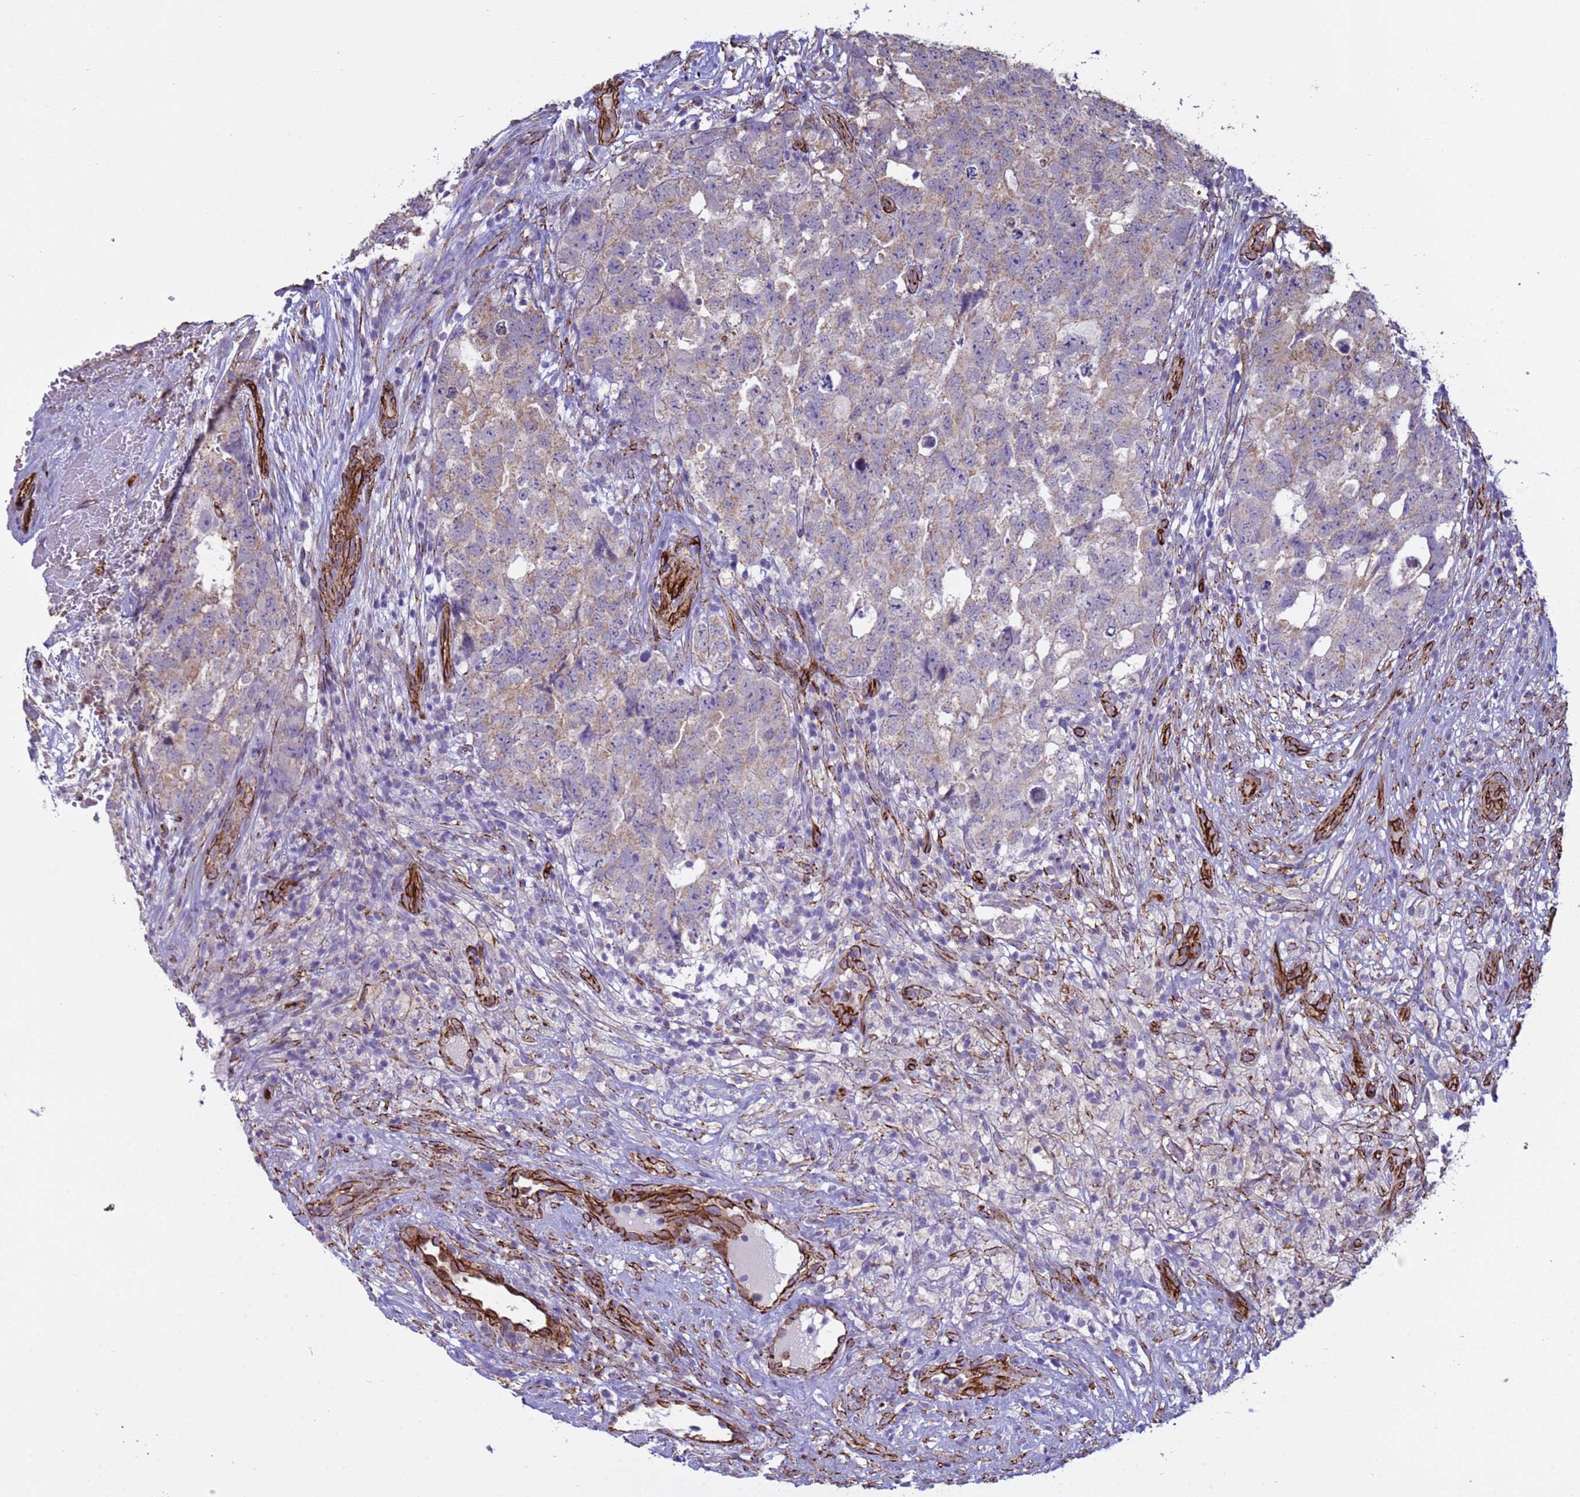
{"staining": {"intensity": "weak", "quantity": "<25%", "location": "cytoplasmic/membranous"}, "tissue": "testis cancer", "cell_type": "Tumor cells", "image_type": "cancer", "snomed": [{"axis": "morphology", "description": "Seminoma, NOS"}, {"axis": "morphology", "description": "Carcinoma, Embryonal, NOS"}, {"axis": "topography", "description": "Testis"}], "caption": "This micrograph is of testis cancer stained with immunohistochemistry to label a protein in brown with the nuclei are counter-stained blue. There is no expression in tumor cells.", "gene": "GASK1A", "patient": {"sex": "male", "age": 29}}